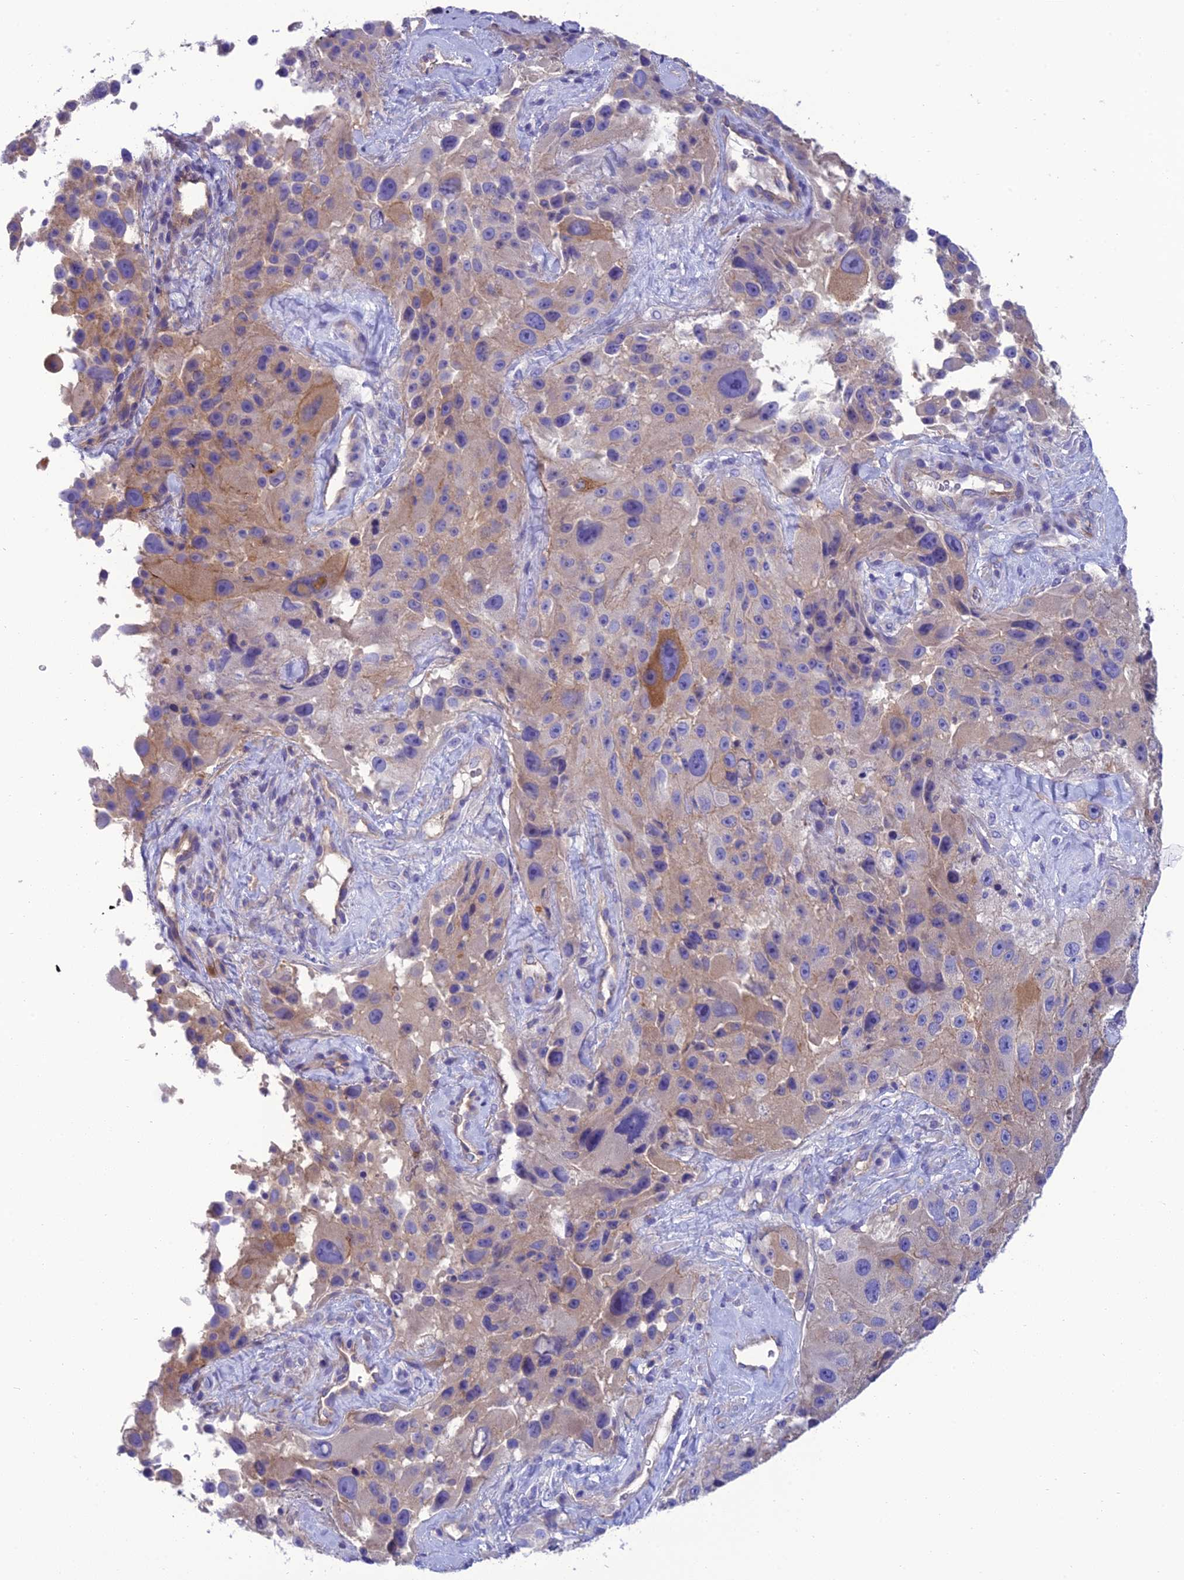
{"staining": {"intensity": "moderate", "quantity": "<25%", "location": "cytoplasmic/membranous"}, "tissue": "melanoma", "cell_type": "Tumor cells", "image_type": "cancer", "snomed": [{"axis": "morphology", "description": "Malignant melanoma, Metastatic site"}, {"axis": "topography", "description": "Lymph node"}], "caption": "This is an image of immunohistochemistry (IHC) staining of melanoma, which shows moderate staining in the cytoplasmic/membranous of tumor cells.", "gene": "PPFIA3", "patient": {"sex": "male", "age": 62}}